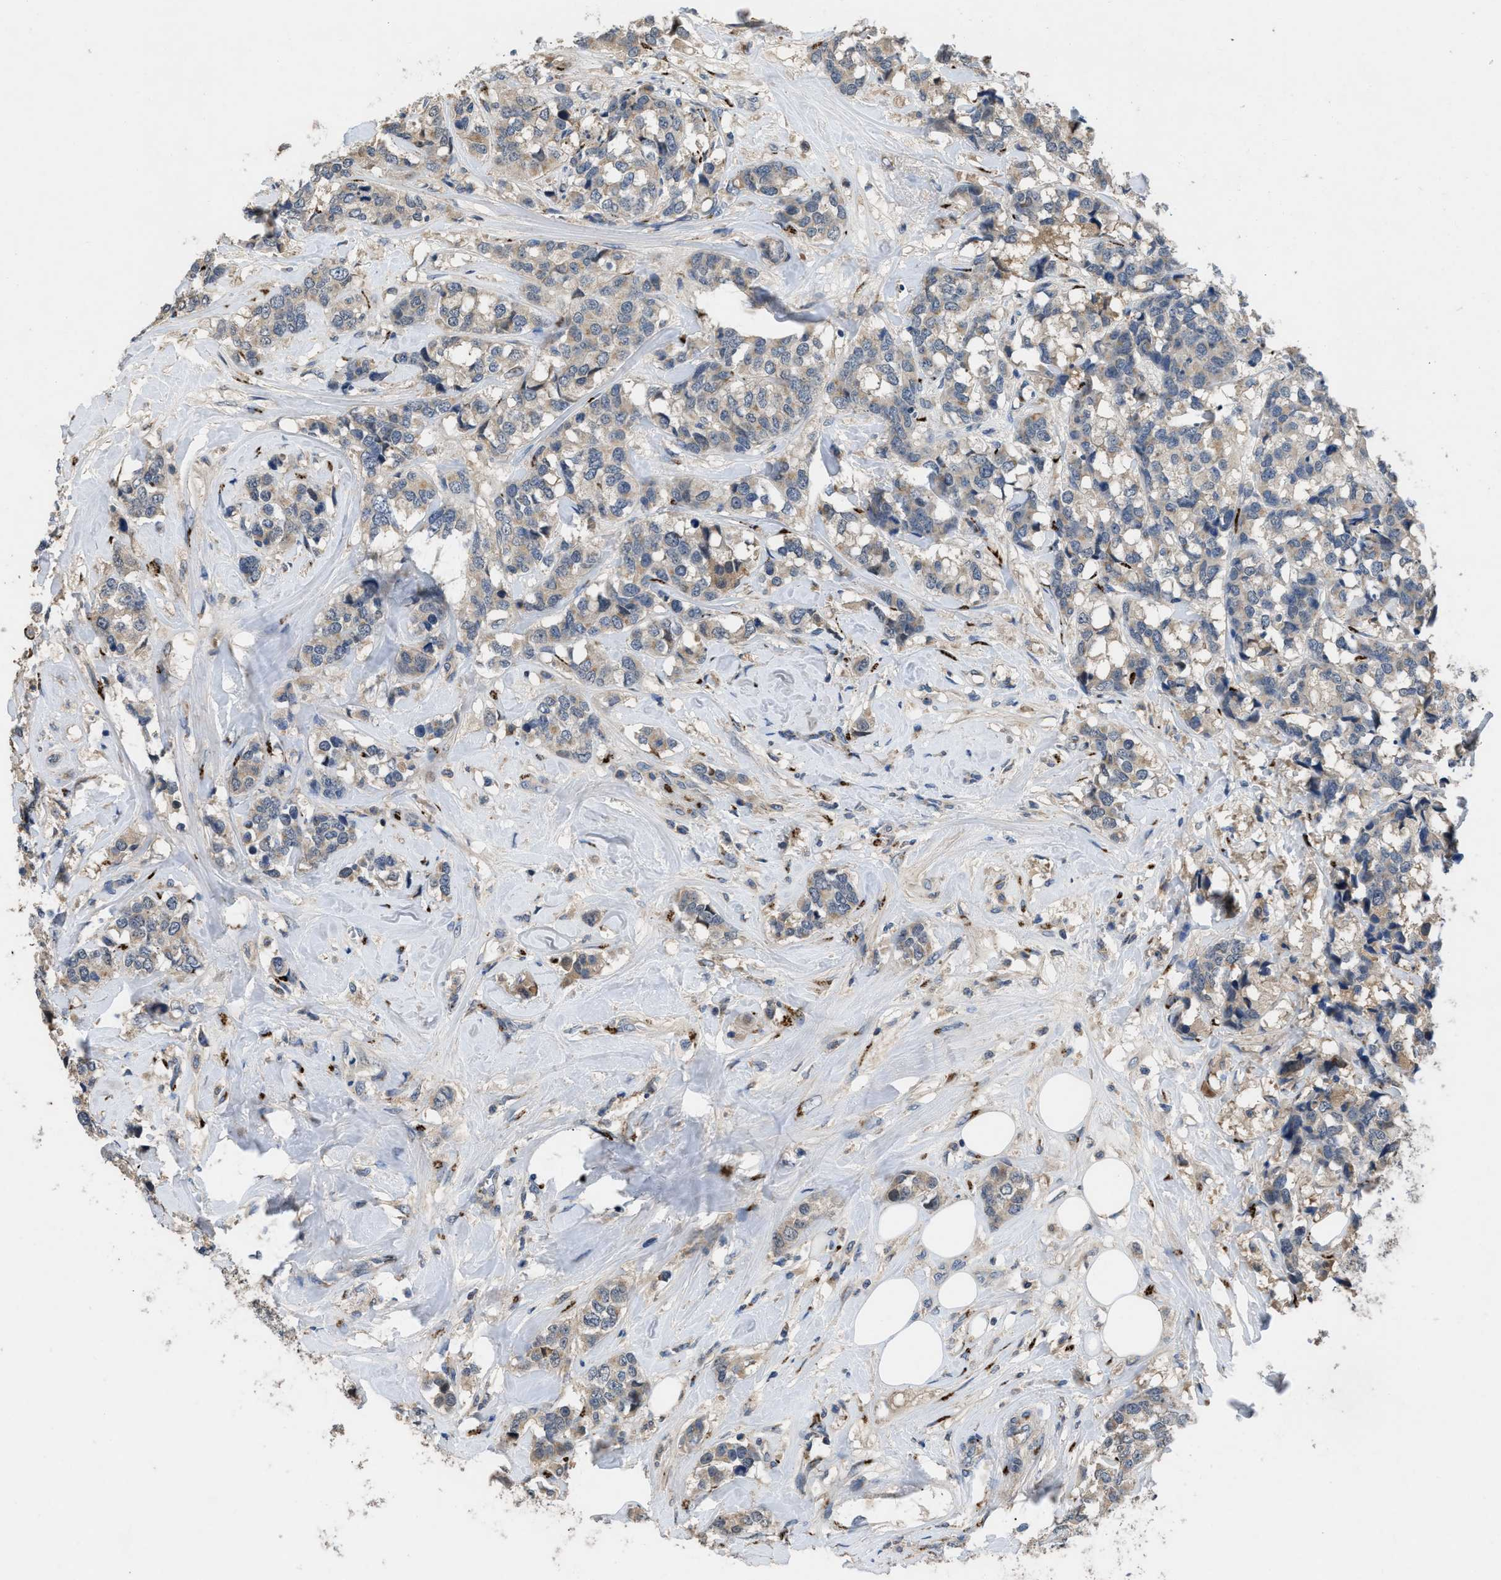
{"staining": {"intensity": "weak", "quantity": ">75%", "location": "cytoplasmic/membranous"}, "tissue": "breast cancer", "cell_type": "Tumor cells", "image_type": "cancer", "snomed": [{"axis": "morphology", "description": "Lobular carcinoma"}, {"axis": "topography", "description": "Breast"}], "caption": "Breast cancer was stained to show a protein in brown. There is low levels of weak cytoplasmic/membranous staining in approximately >75% of tumor cells.", "gene": "SIK2", "patient": {"sex": "female", "age": 59}}